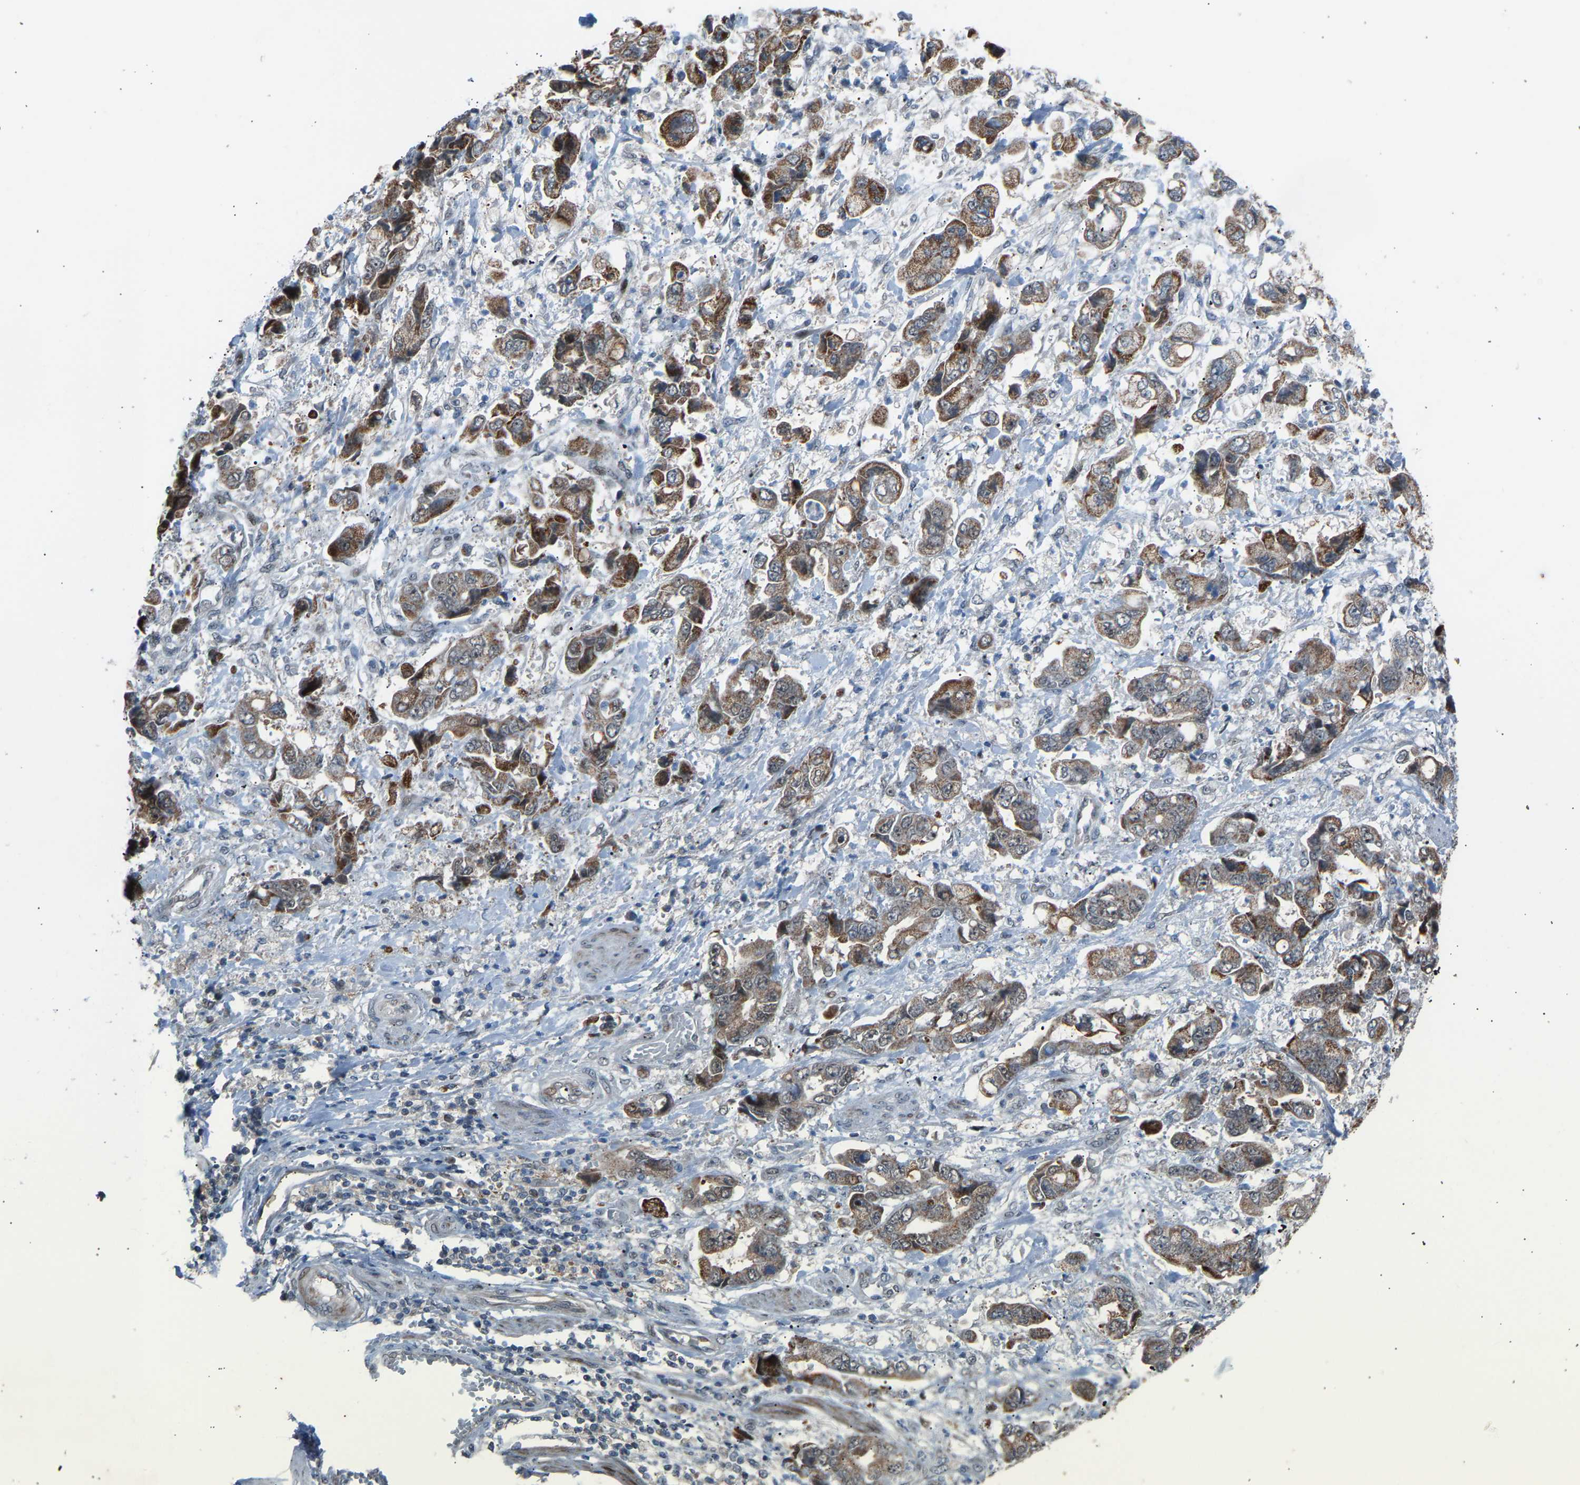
{"staining": {"intensity": "moderate", "quantity": "25%-75%", "location": "cytoplasmic/membranous"}, "tissue": "stomach cancer", "cell_type": "Tumor cells", "image_type": "cancer", "snomed": [{"axis": "morphology", "description": "Normal tissue, NOS"}, {"axis": "morphology", "description": "Adenocarcinoma, NOS"}, {"axis": "topography", "description": "Stomach"}], "caption": "A photomicrograph of stomach cancer stained for a protein reveals moderate cytoplasmic/membranous brown staining in tumor cells.", "gene": "VPS41", "patient": {"sex": "male", "age": 62}}